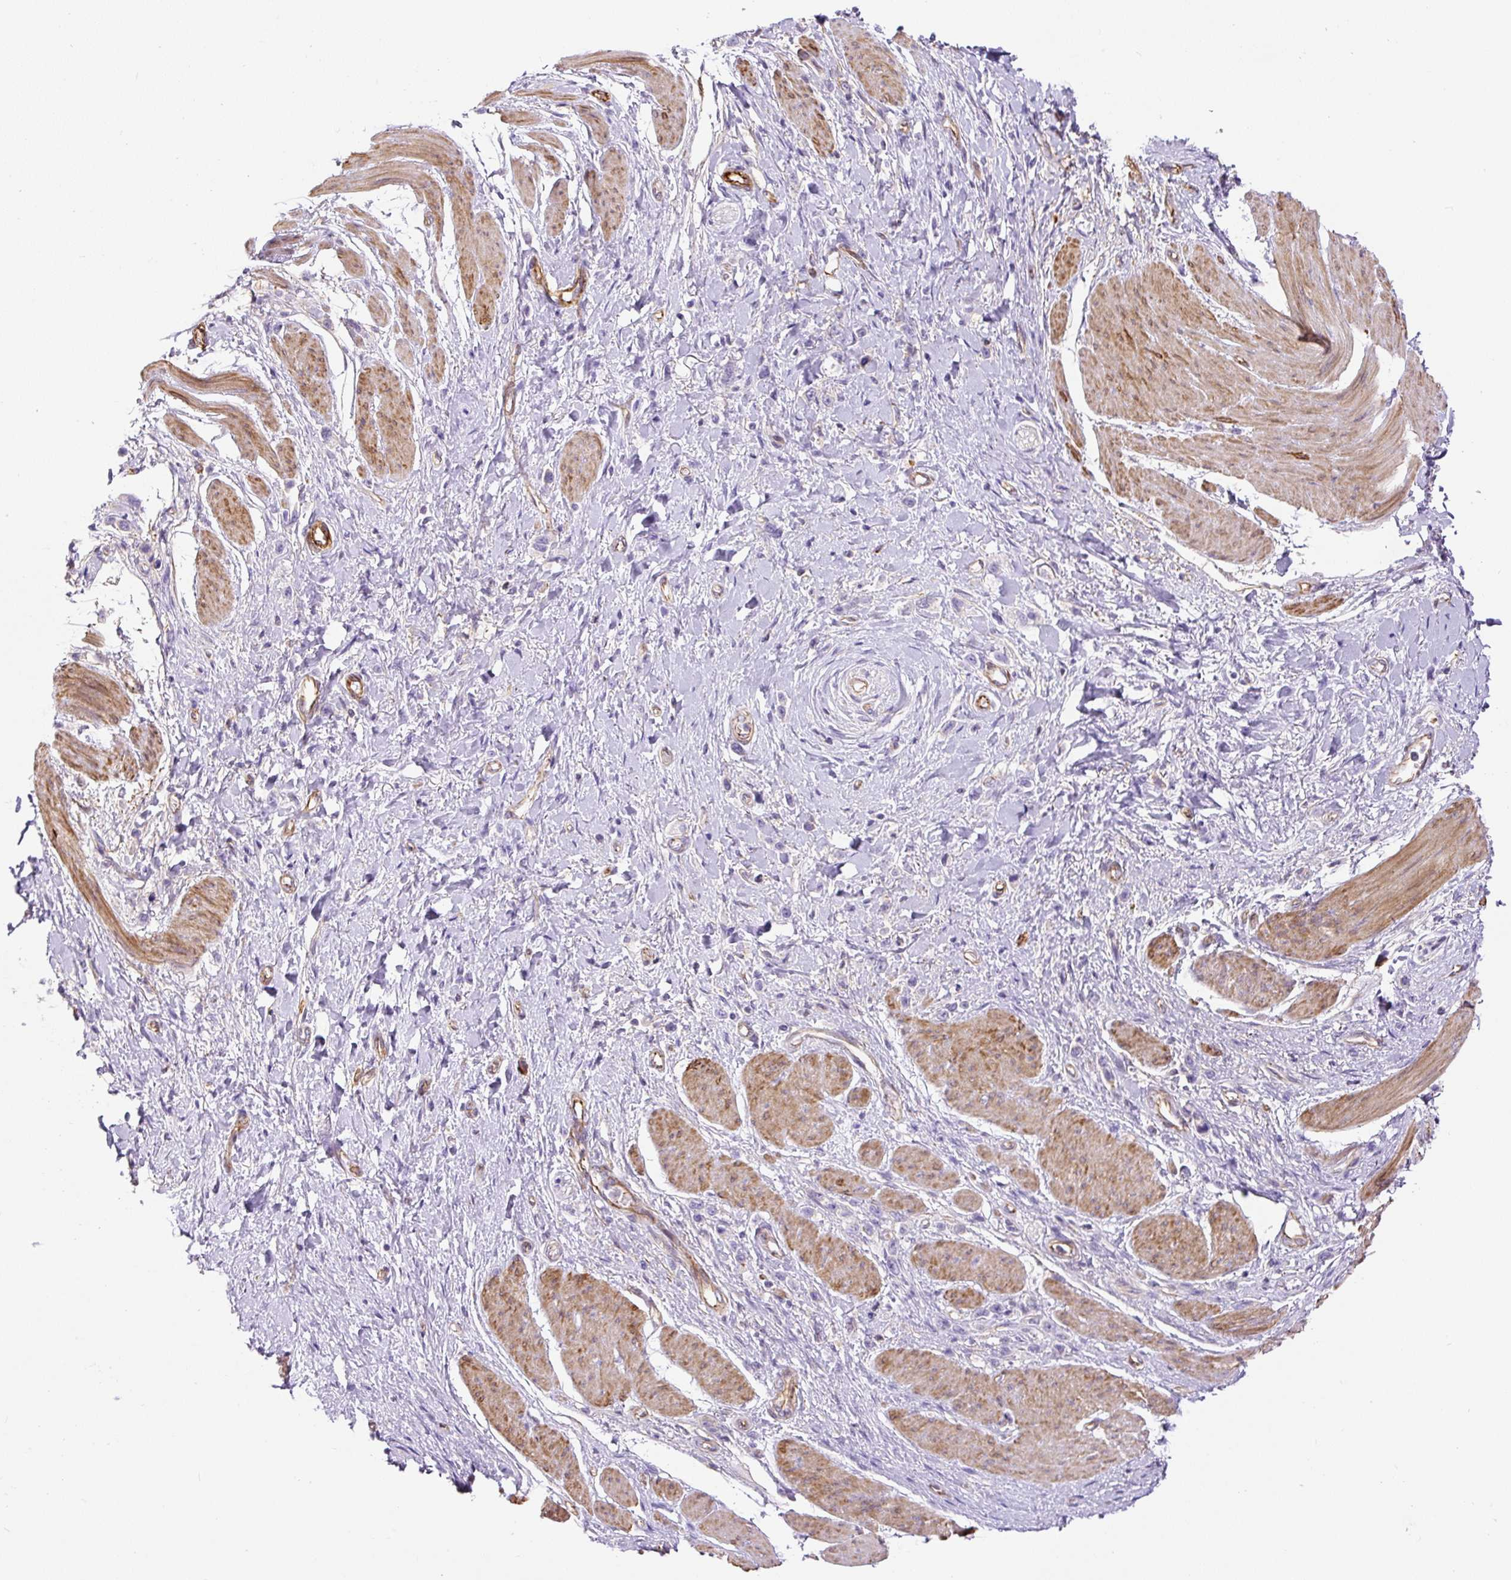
{"staining": {"intensity": "negative", "quantity": "none", "location": "none"}, "tissue": "stomach cancer", "cell_type": "Tumor cells", "image_type": "cancer", "snomed": [{"axis": "morphology", "description": "Adenocarcinoma, NOS"}, {"axis": "topography", "description": "Stomach"}], "caption": "The photomicrograph demonstrates no significant positivity in tumor cells of stomach cancer (adenocarcinoma).", "gene": "B3GALT5", "patient": {"sex": "female", "age": 65}}